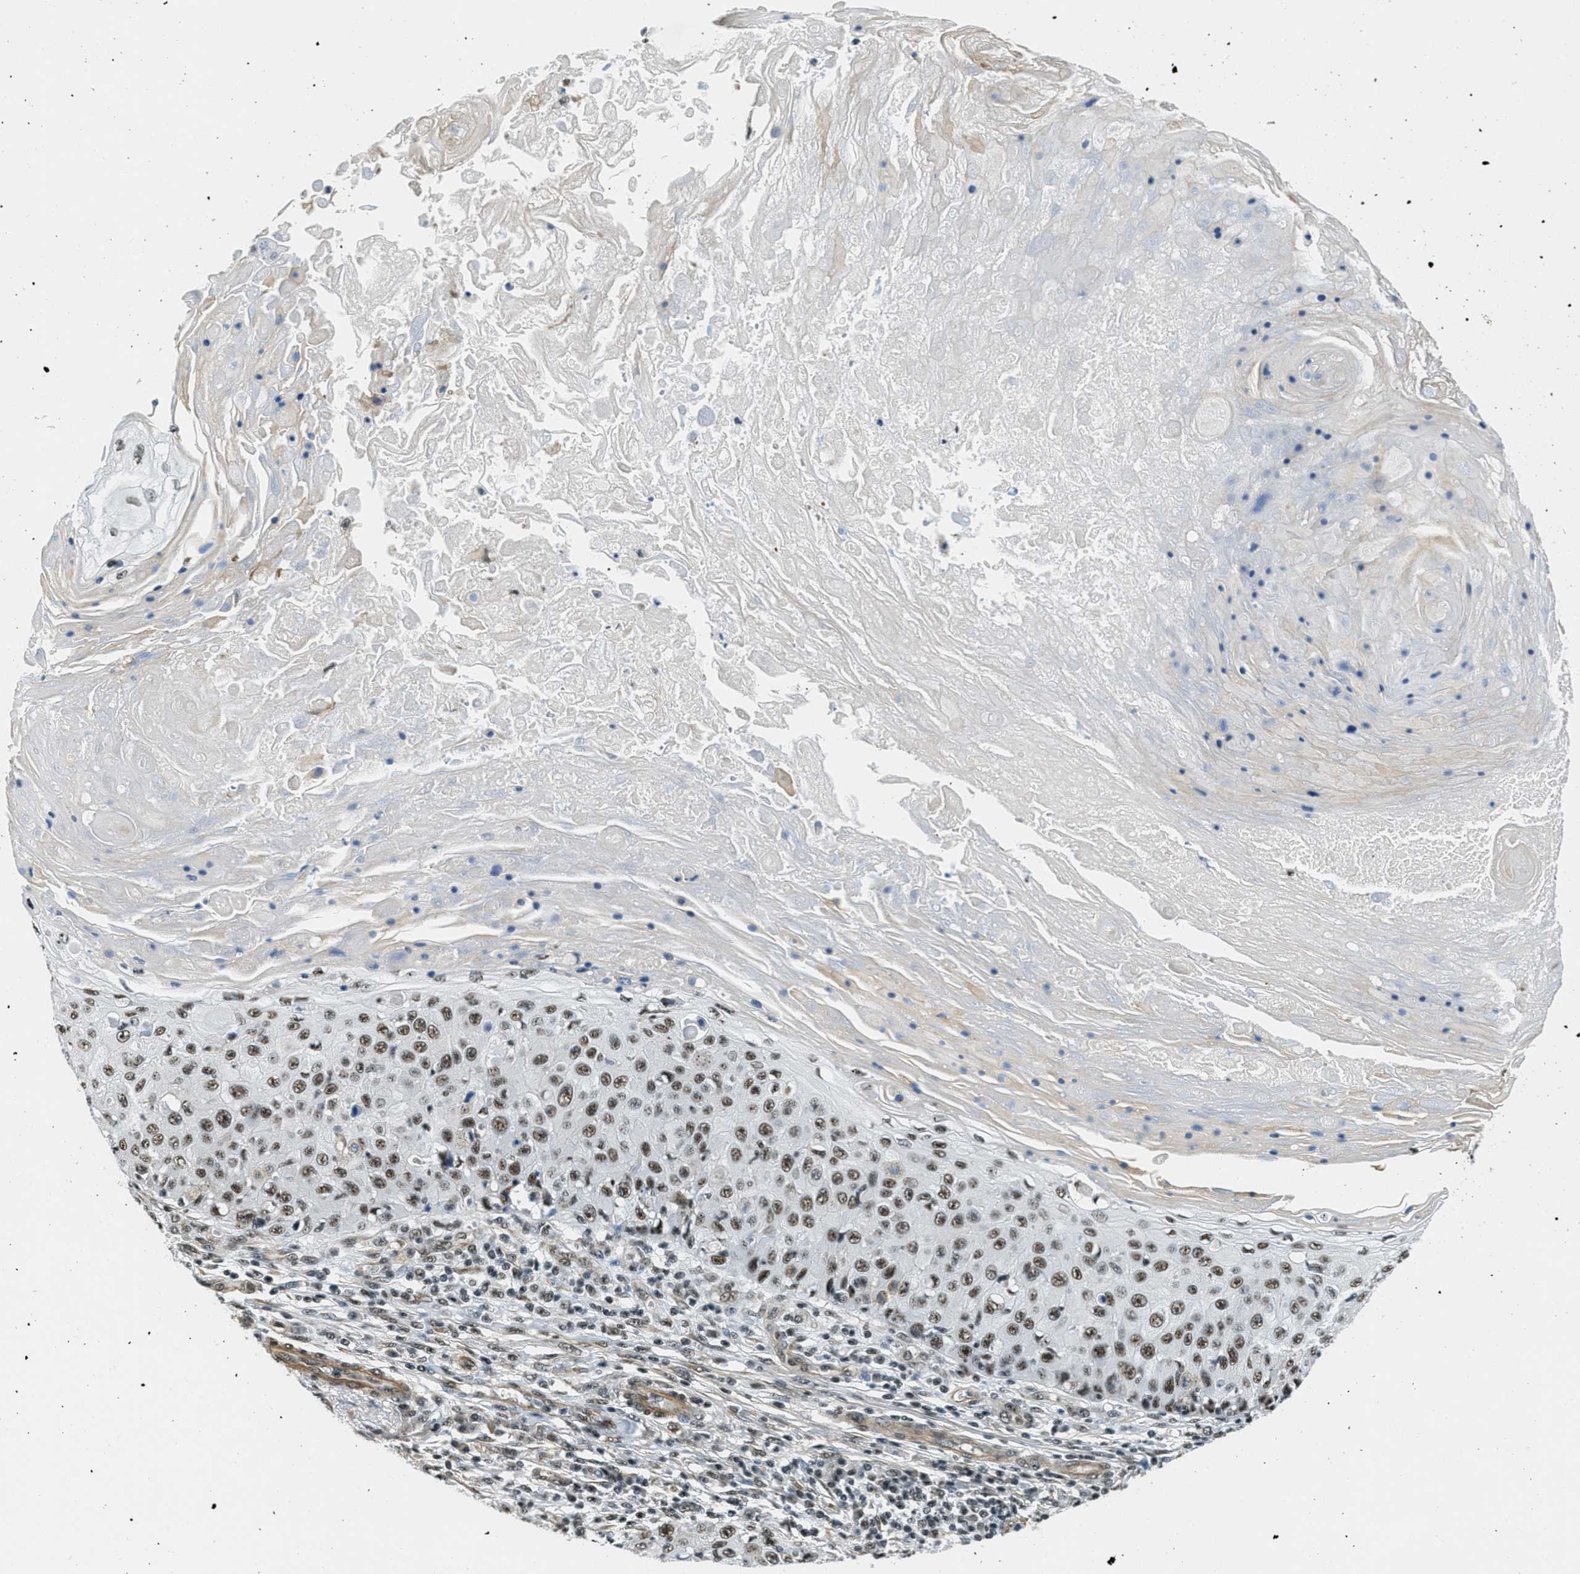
{"staining": {"intensity": "moderate", "quantity": ">75%", "location": "nuclear"}, "tissue": "skin cancer", "cell_type": "Tumor cells", "image_type": "cancer", "snomed": [{"axis": "morphology", "description": "Squamous cell carcinoma, NOS"}, {"axis": "topography", "description": "Skin"}], "caption": "An IHC photomicrograph of tumor tissue is shown. Protein staining in brown labels moderate nuclear positivity in skin cancer (squamous cell carcinoma) within tumor cells.", "gene": "CFAP36", "patient": {"sex": "male", "age": 86}}